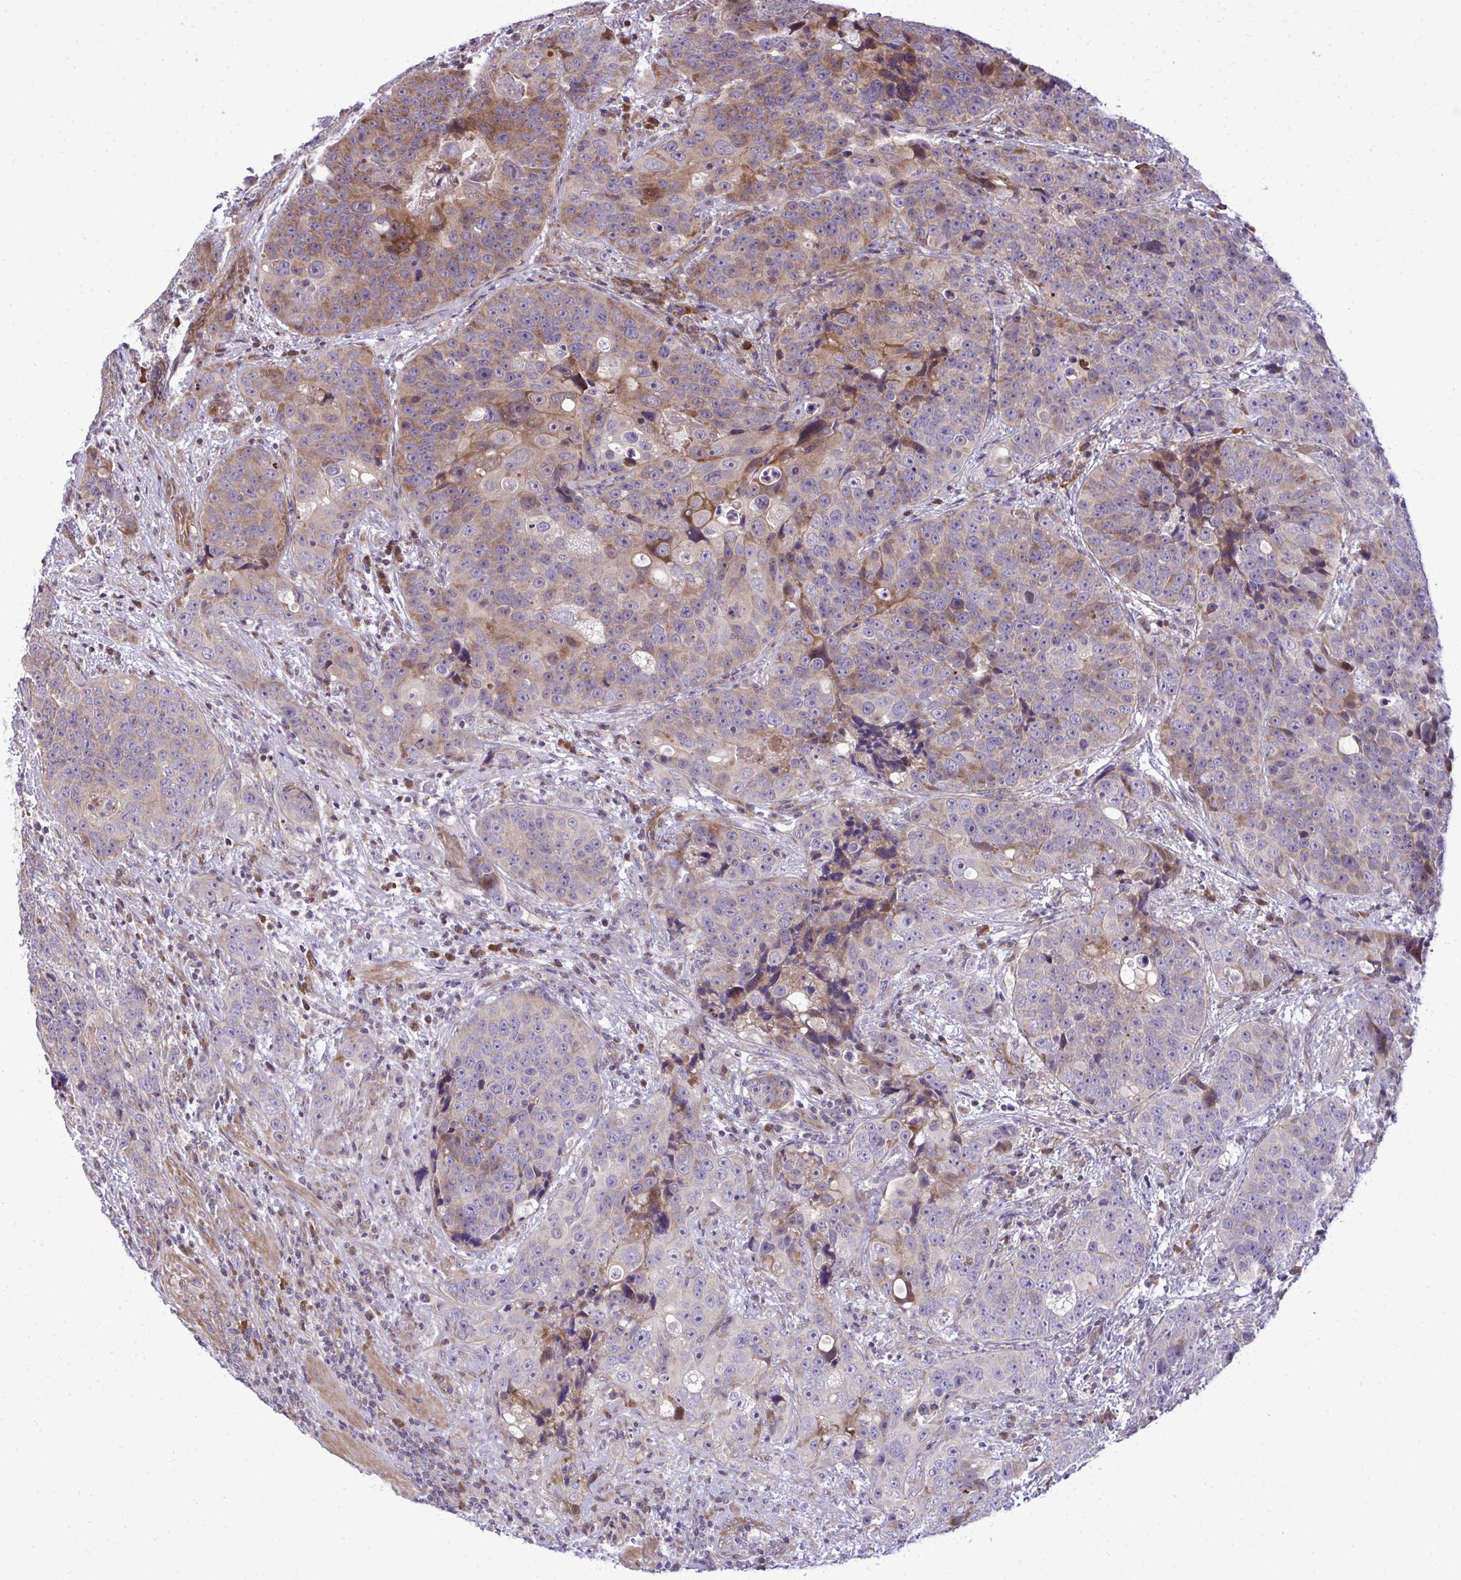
{"staining": {"intensity": "moderate", "quantity": "<25%", "location": "cytoplasmic/membranous"}, "tissue": "urothelial cancer", "cell_type": "Tumor cells", "image_type": "cancer", "snomed": [{"axis": "morphology", "description": "Urothelial carcinoma, NOS"}, {"axis": "topography", "description": "Urinary bladder"}], "caption": "Transitional cell carcinoma tissue demonstrates moderate cytoplasmic/membranous expression in approximately <25% of tumor cells", "gene": "ZSCAN9", "patient": {"sex": "male", "age": 52}}